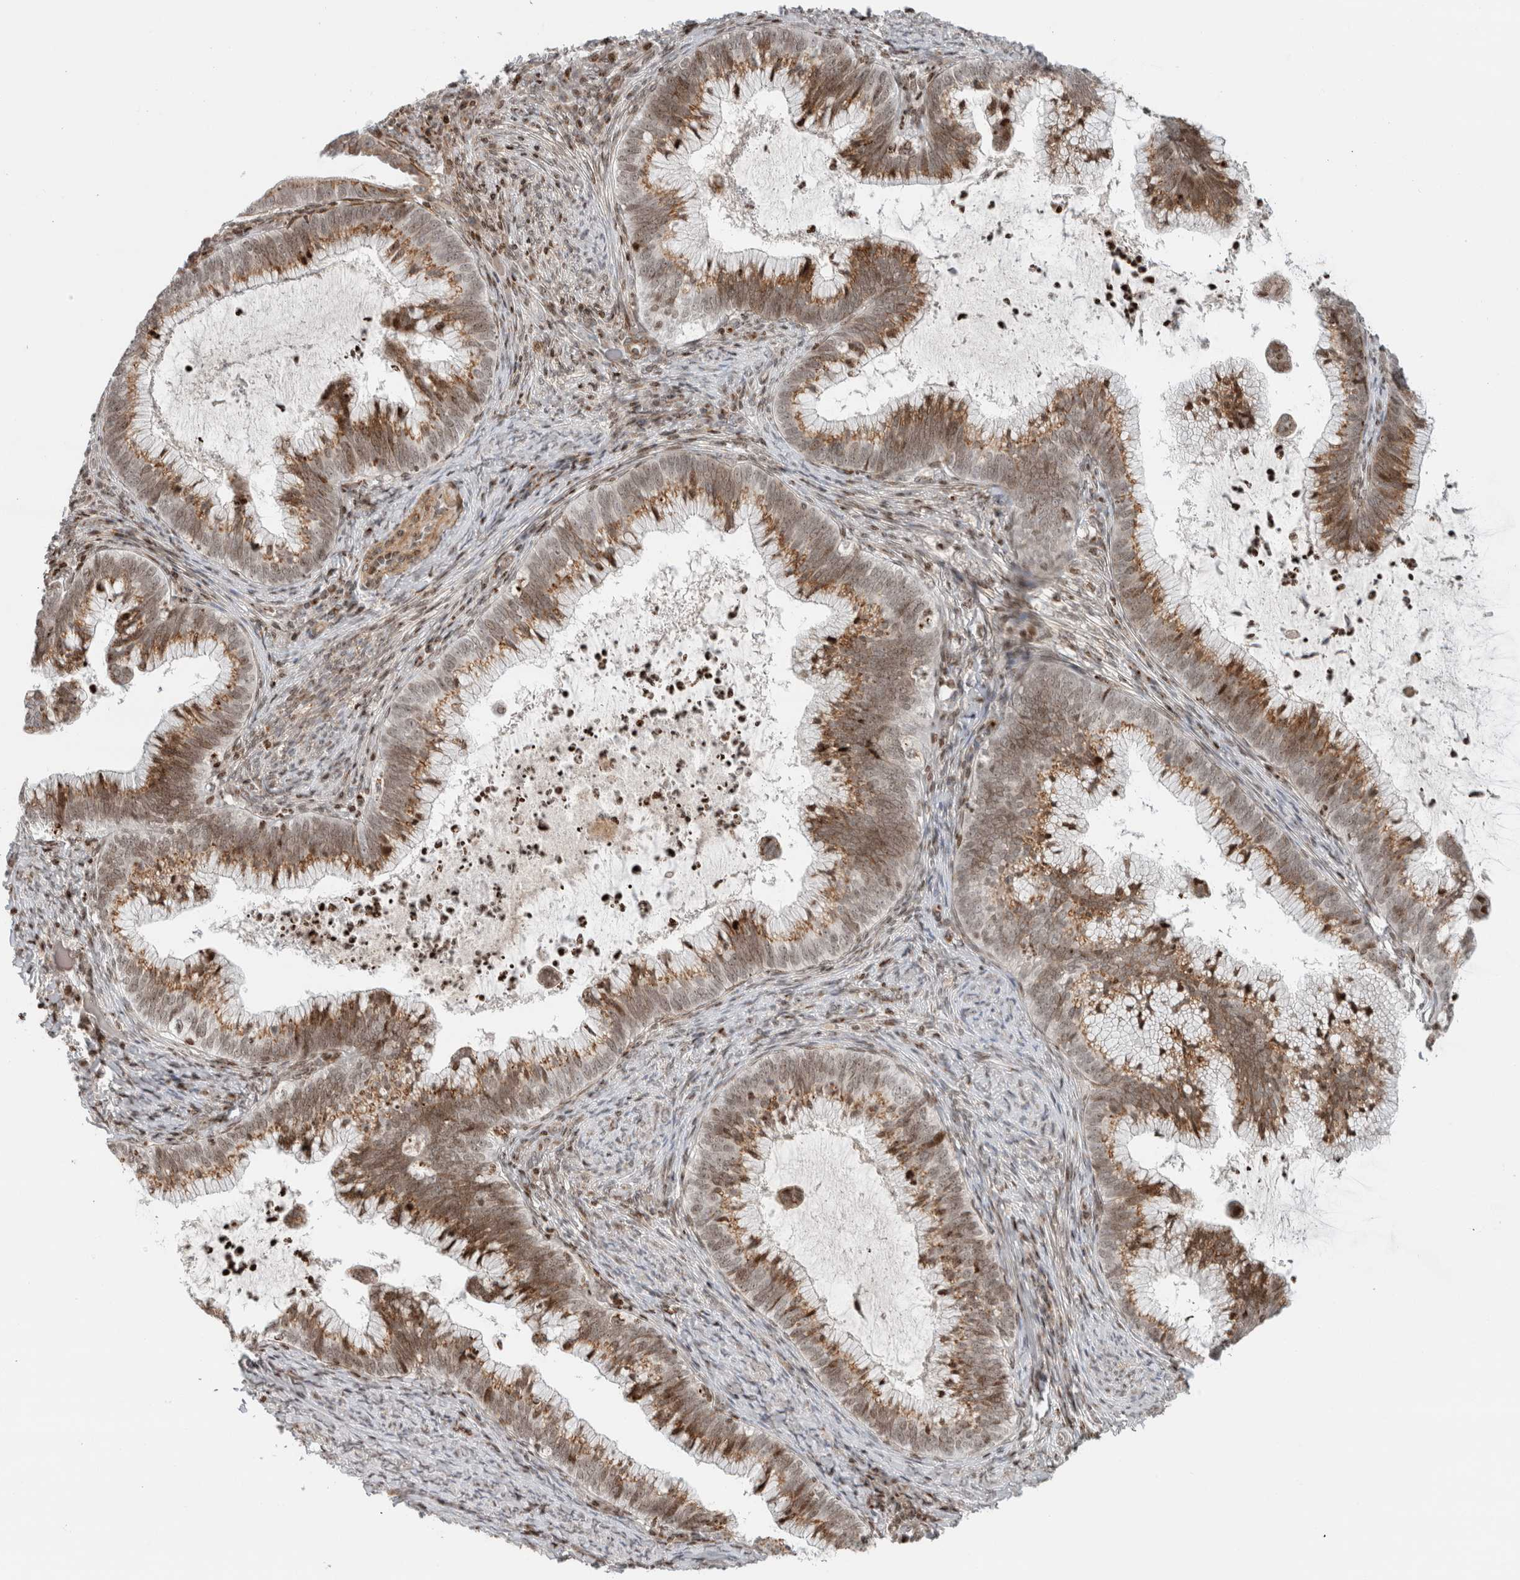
{"staining": {"intensity": "moderate", "quantity": ">75%", "location": "cytoplasmic/membranous,nuclear"}, "tissue": "cervical cancer", "cell_type": "Tumor cells", "image_type": "cancer", "snomed": [{"axis": "morphology", "description": "Adenocarcinoma, NOS"}, {"axis": "topography", "description": "Cervix"}], "caption": "Adenocarcinoma (cervical) stained with a protein marker exhibits moderate staining in tumor cells.", "gene": "GINS4", "patient": {"sex": "female", "age": 36}}